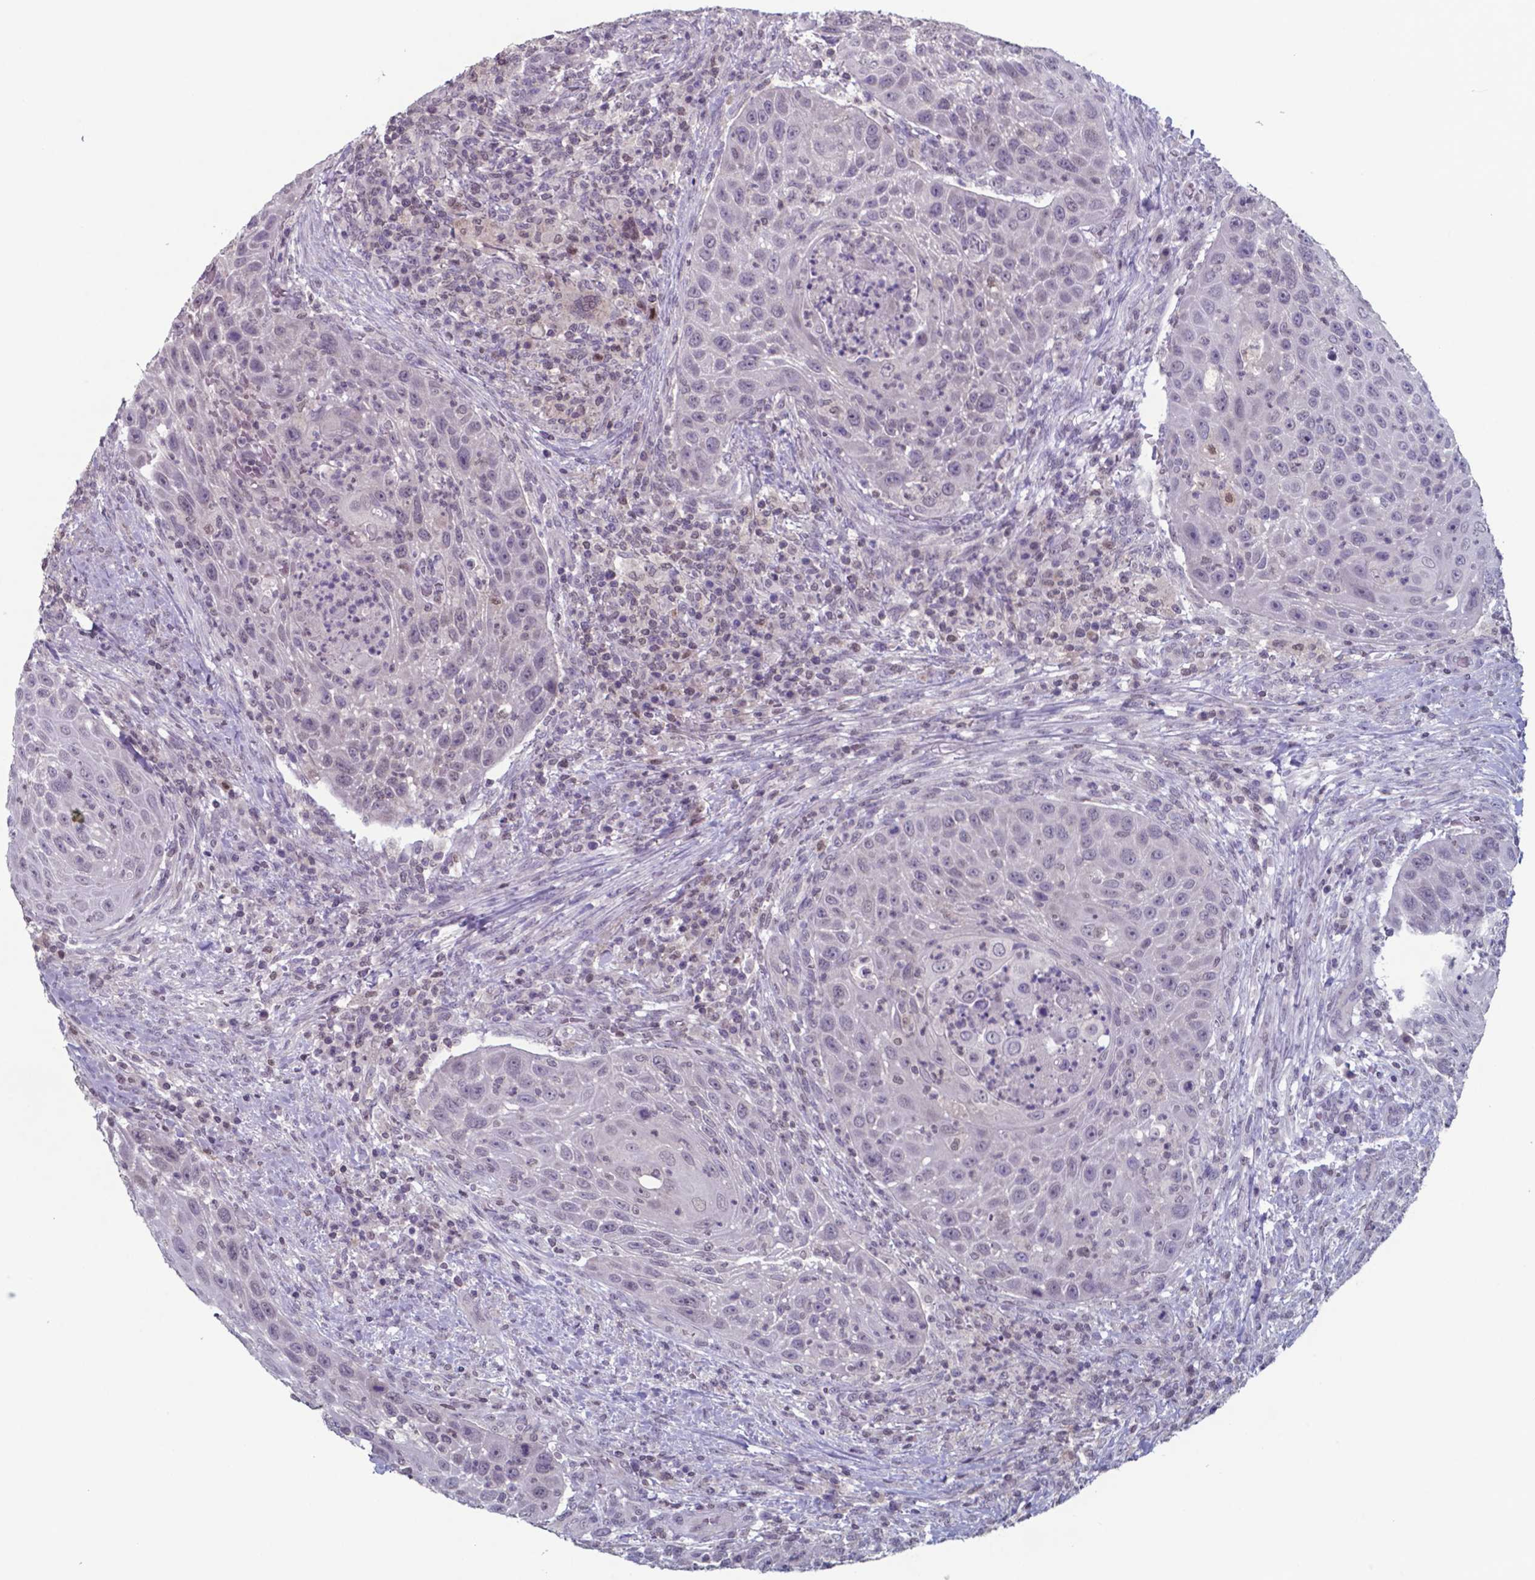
{"staining": {"intensity": "negative", "quantity": "none", "location": "none"}, "tissue": "head and neck cancer", "cell_type": "Tumor cells", "image_type": "cancer", "snomed": [{"axis": "morphology", "description": "Squamous cell carcinoma, NOS"}, {"axis": "topography", "description": "Head-Neck"}], "caption": "DAB (3,3'-diaminobenzidine) immunohistochemical staining of head and neck squamous cell carcinoma shows no significant expression in tumor cells.", "gene": "TDP2", "patient": {"sex": "male", "age": 69}}